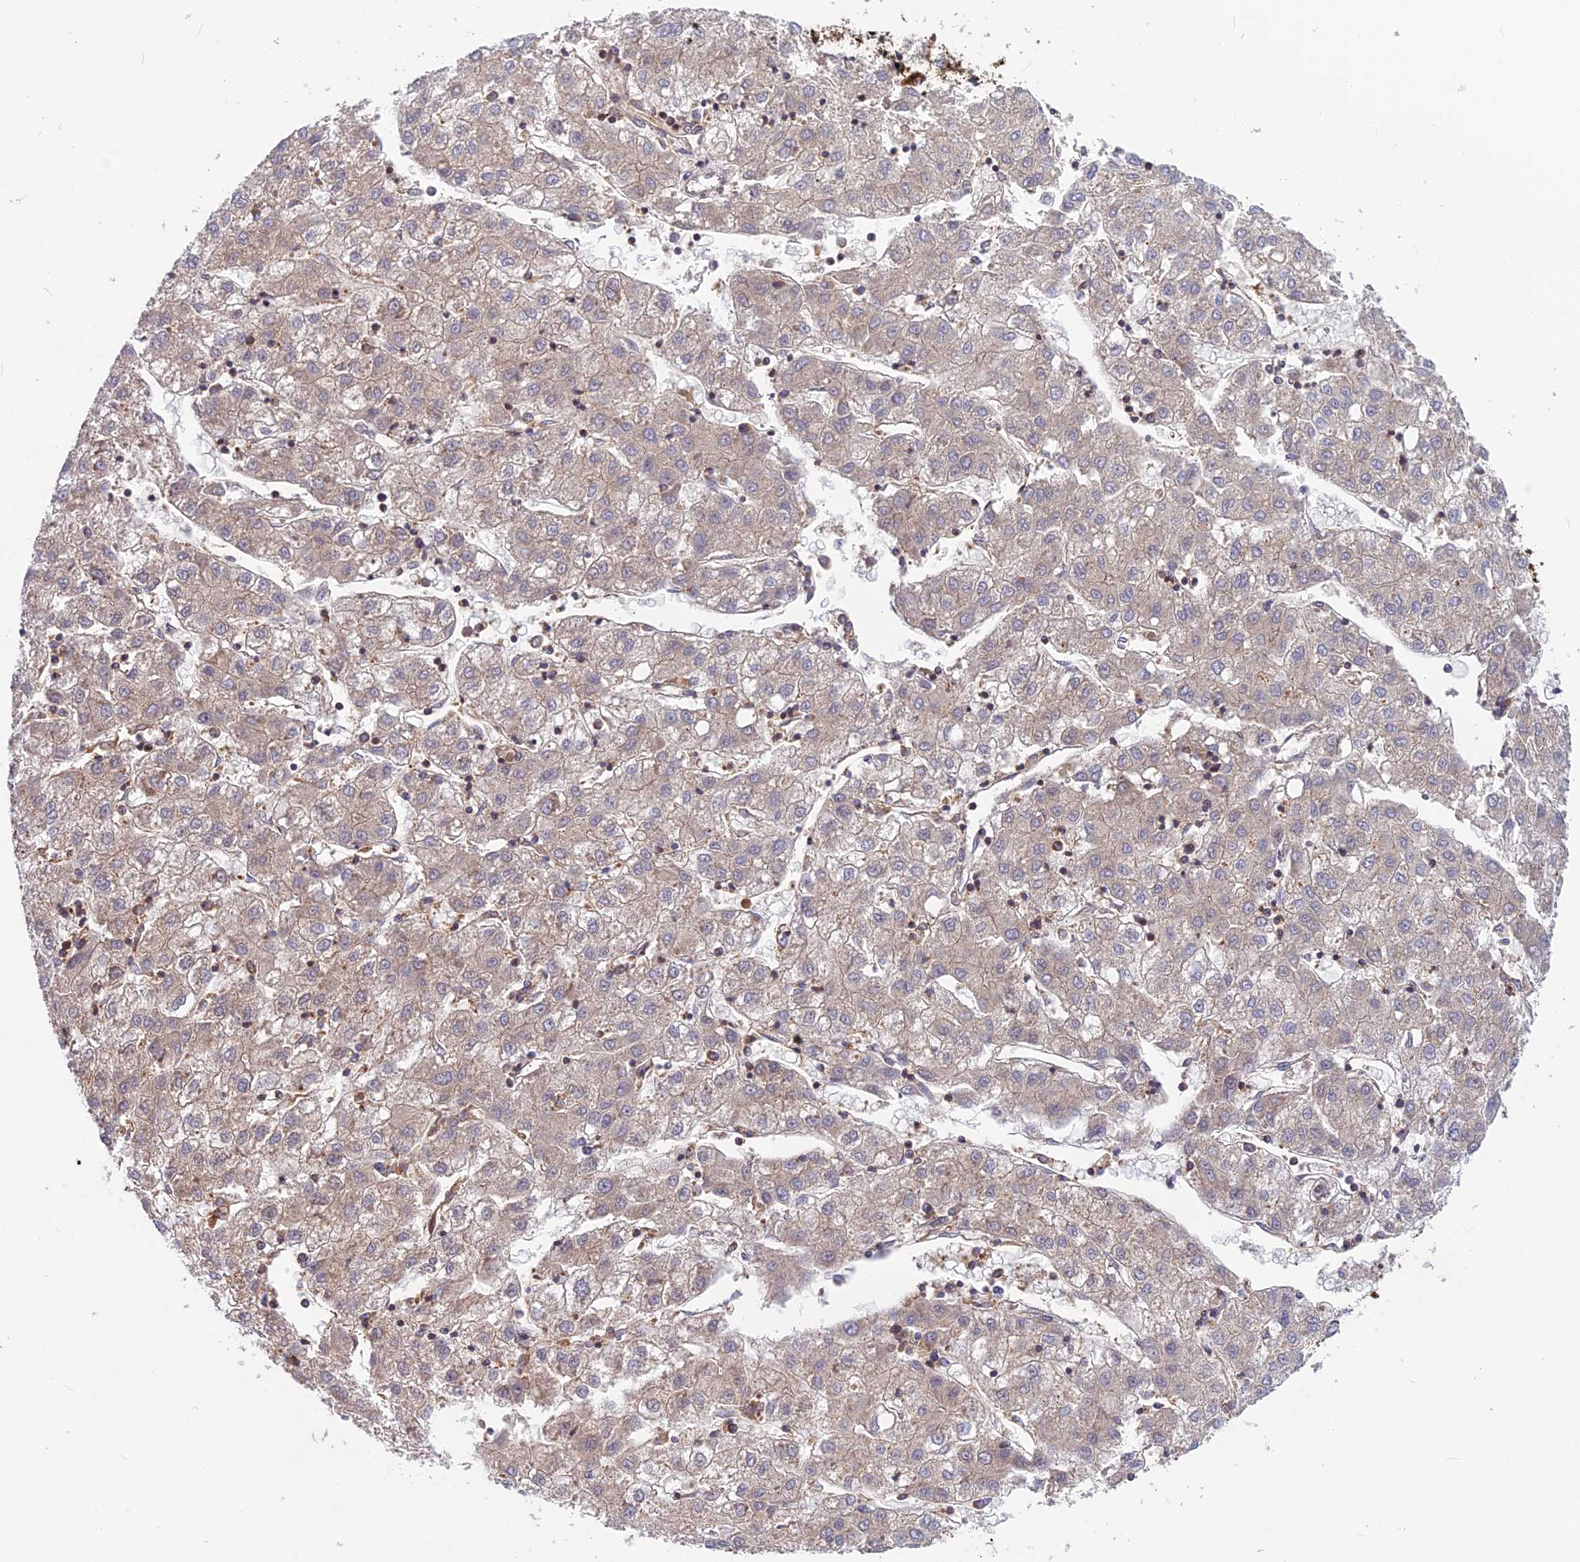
{"staining": {"intensity": "negative", "quantity": "none", "location": "none"}, "tissue": "liver cancer", "cell_type": "Tumor cells", "image_type": "cancer", "snomed": [{"axis": "morphology", "description": "Carcinoma, Hepatocellular, NOS"}, {"axis": "topography", "description": "Liver"}], "caption": "Tumor cells are negative for brown protein staining in hepatocellular carcinoma (liver).", "gene": "WDR1", "patient": {"sex": "male", "age": 72}}